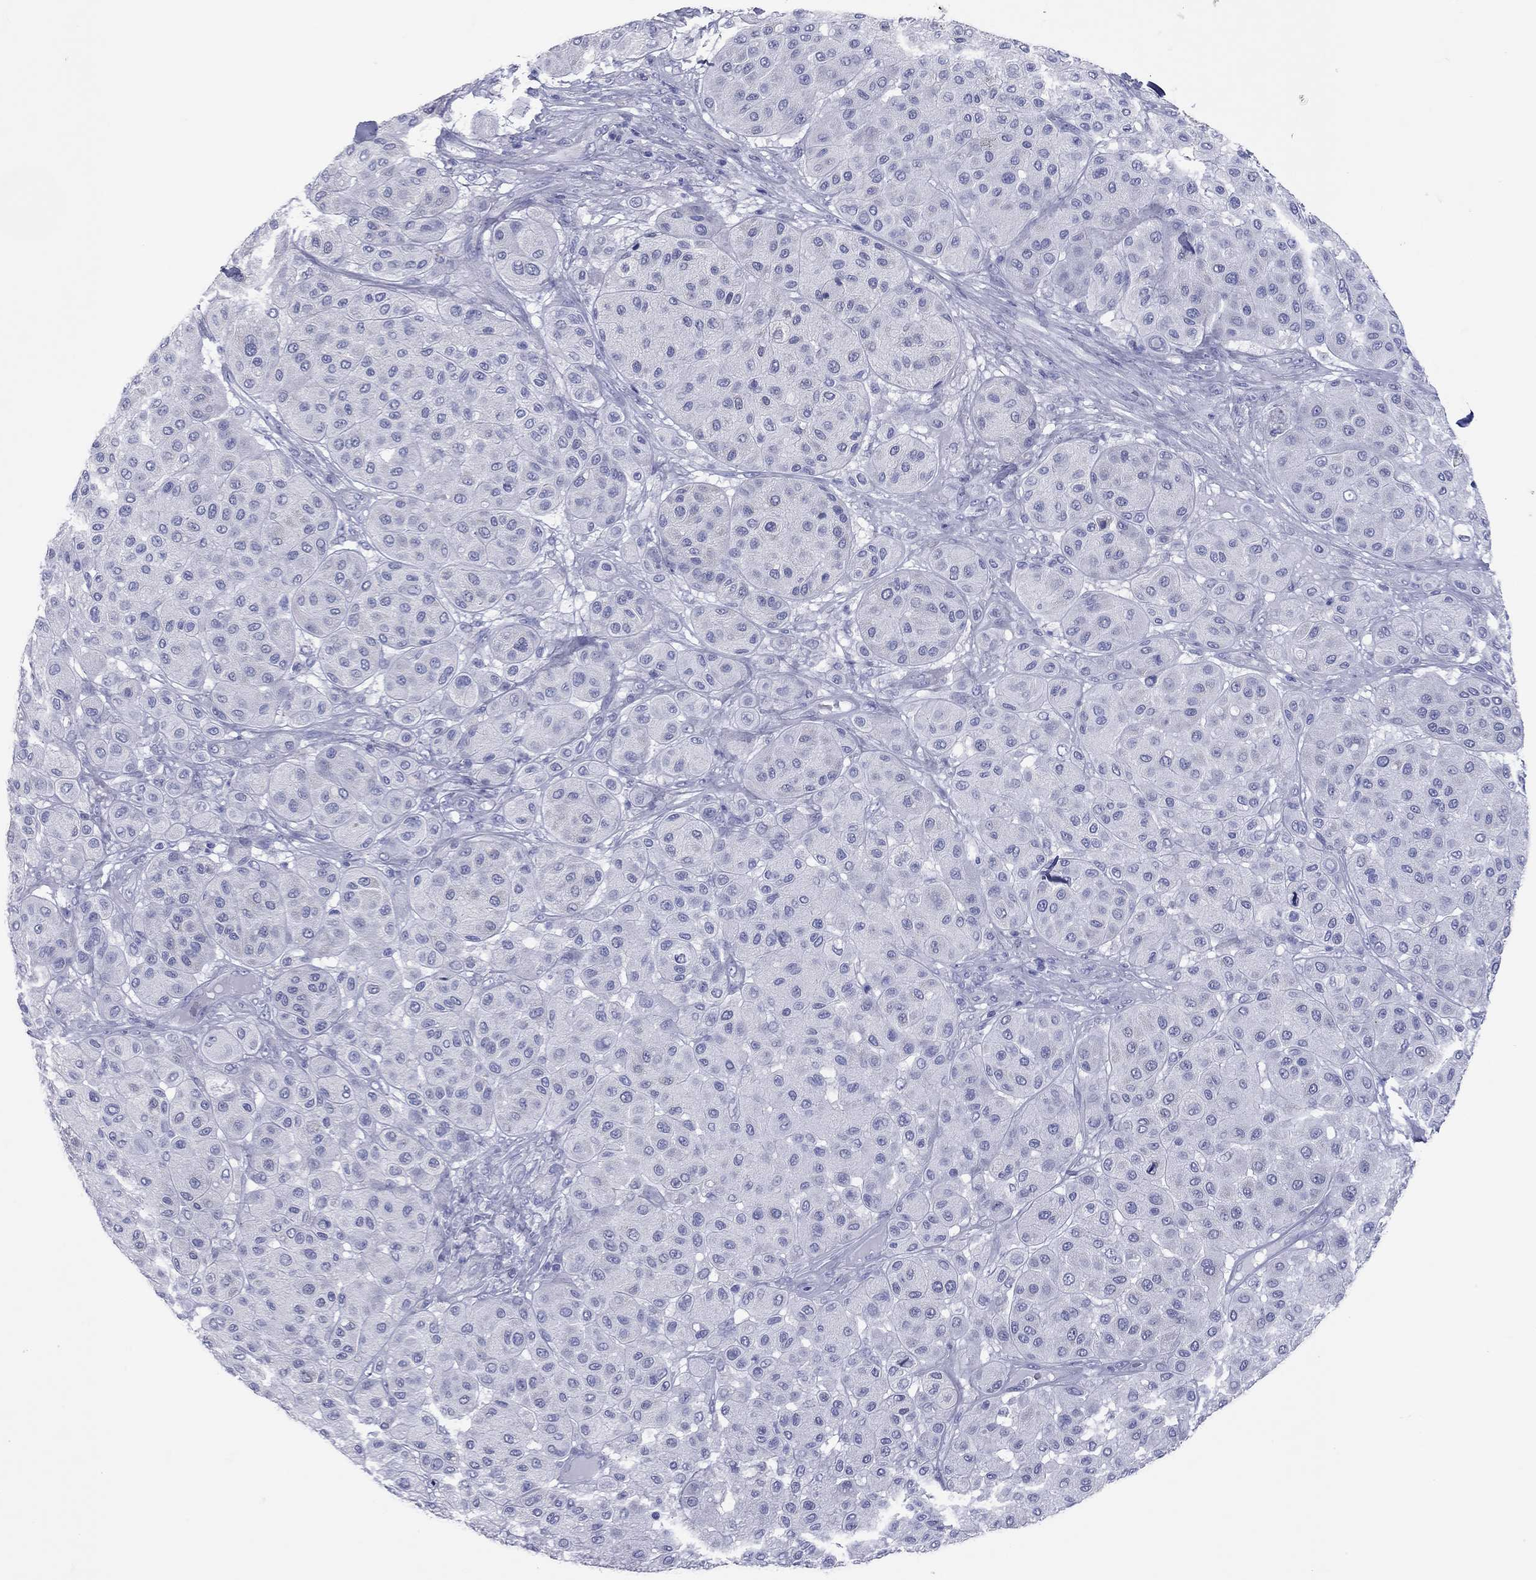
{"staining": {"intensity": "negative", "quantity": "none", "location": "none"}, "tissue": "melanoma", "cell_type": "Tumor cells", "image_type": "cancer", "snomed": [{"axis": "morphology", "description": "Malignant melanoma, Metastatic site"}, {"axis": "topography", "description": "Smooth muscle"}], "caption": "An IHC image of malignant melanoma (metastatic site) is shown. There is no staining in tumor cells of malignant melanoma (metastatic site).", "gene": "VSIG10", "patient": {"sex": "male", "age": 41}}